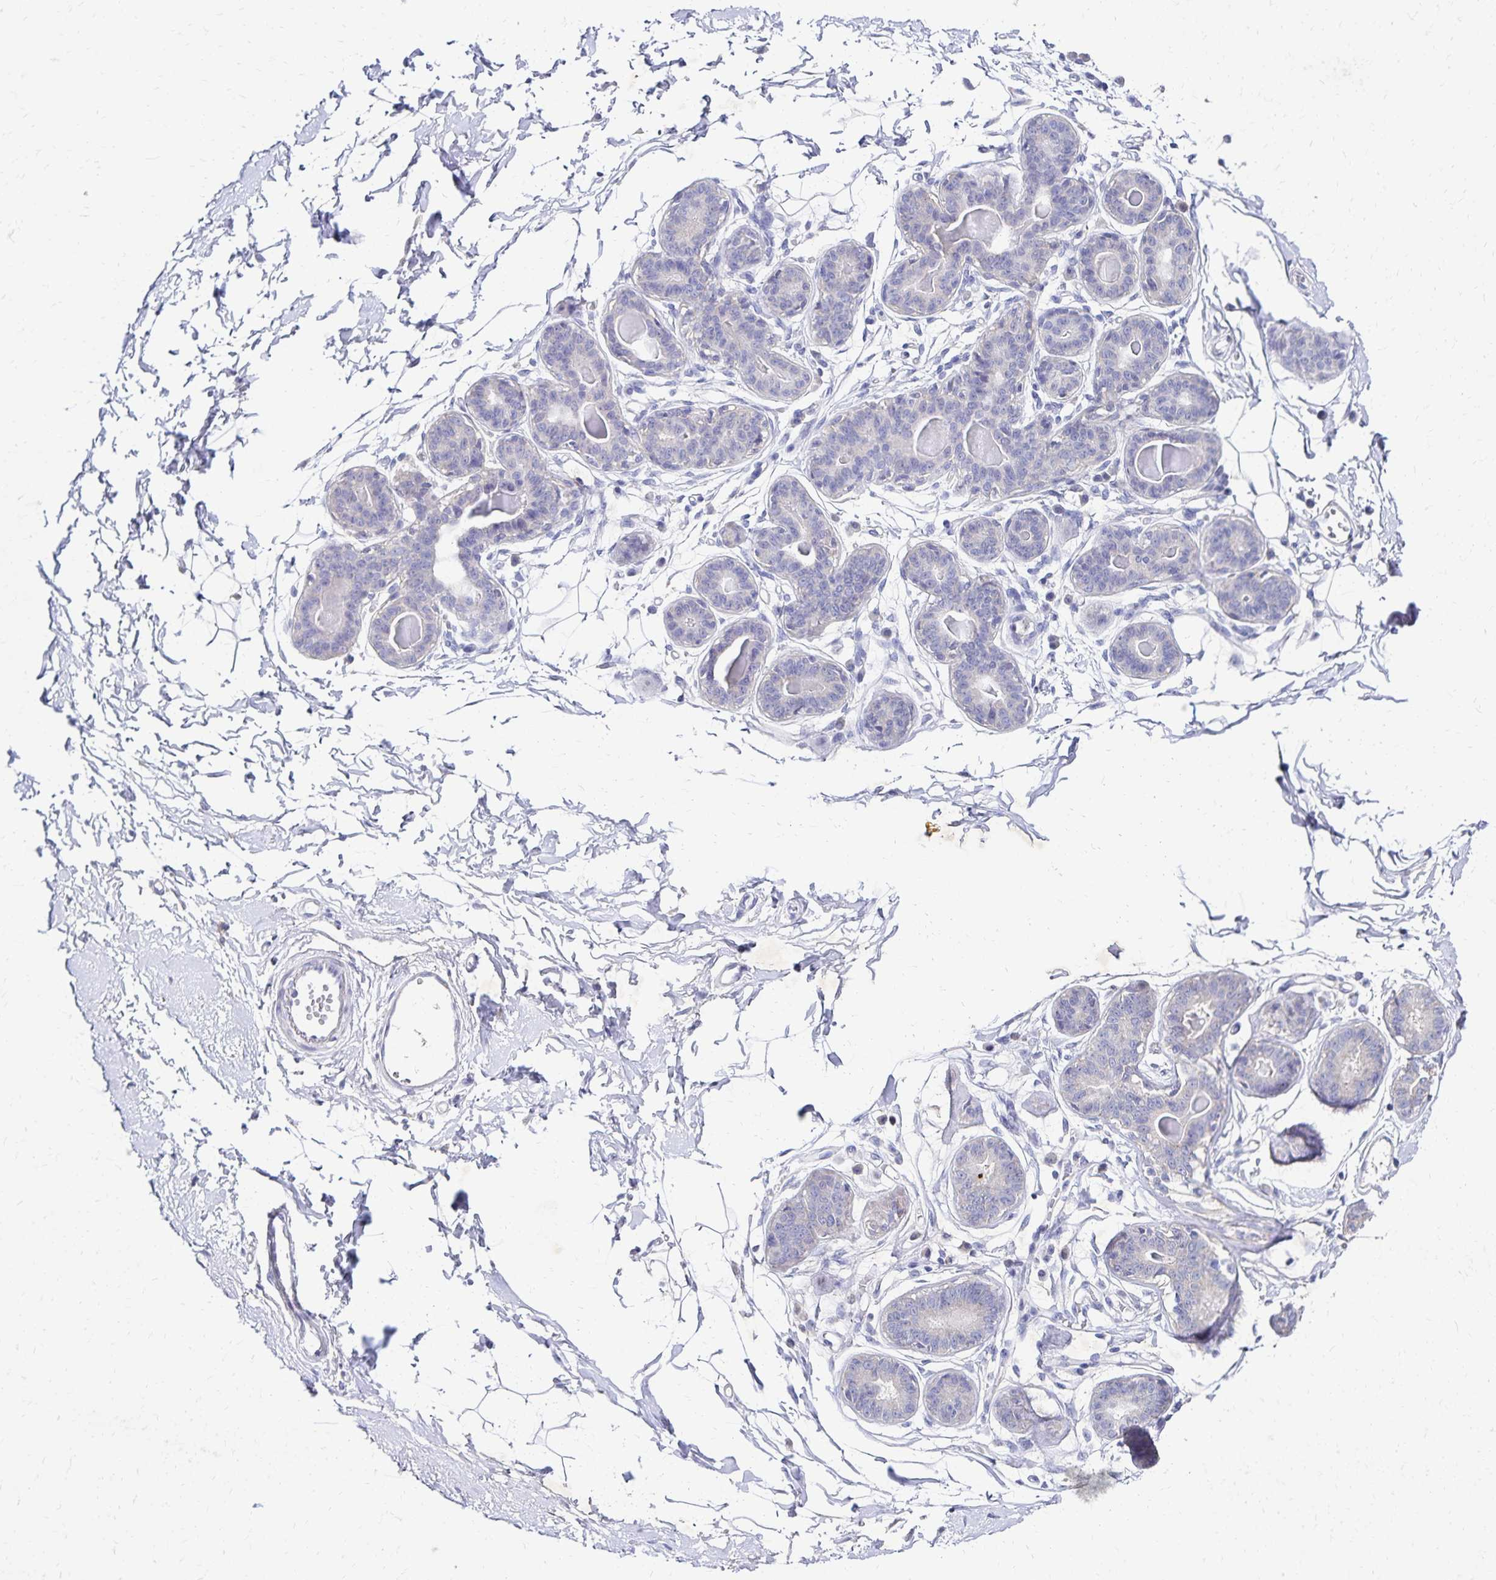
{"staining": {"intensity": "negative", "quantity": "none", "location": "none"}, "tissue": "breast", "cell_type": "Adipocytes", "image_type": "normal", "snomed": [{"axis": "morphology", "description": "Normal tissue, NOS"}, {"axis": "topography", "description": "Breast"}], "caption": "Adipocytes are negative for protein expression in unremarkable human breast. (Immunohistochemistry (ihc), brightfield microscopy, high magnification).", "gene": "PAX5", "patient": {"sex": "female", "age": 45}}